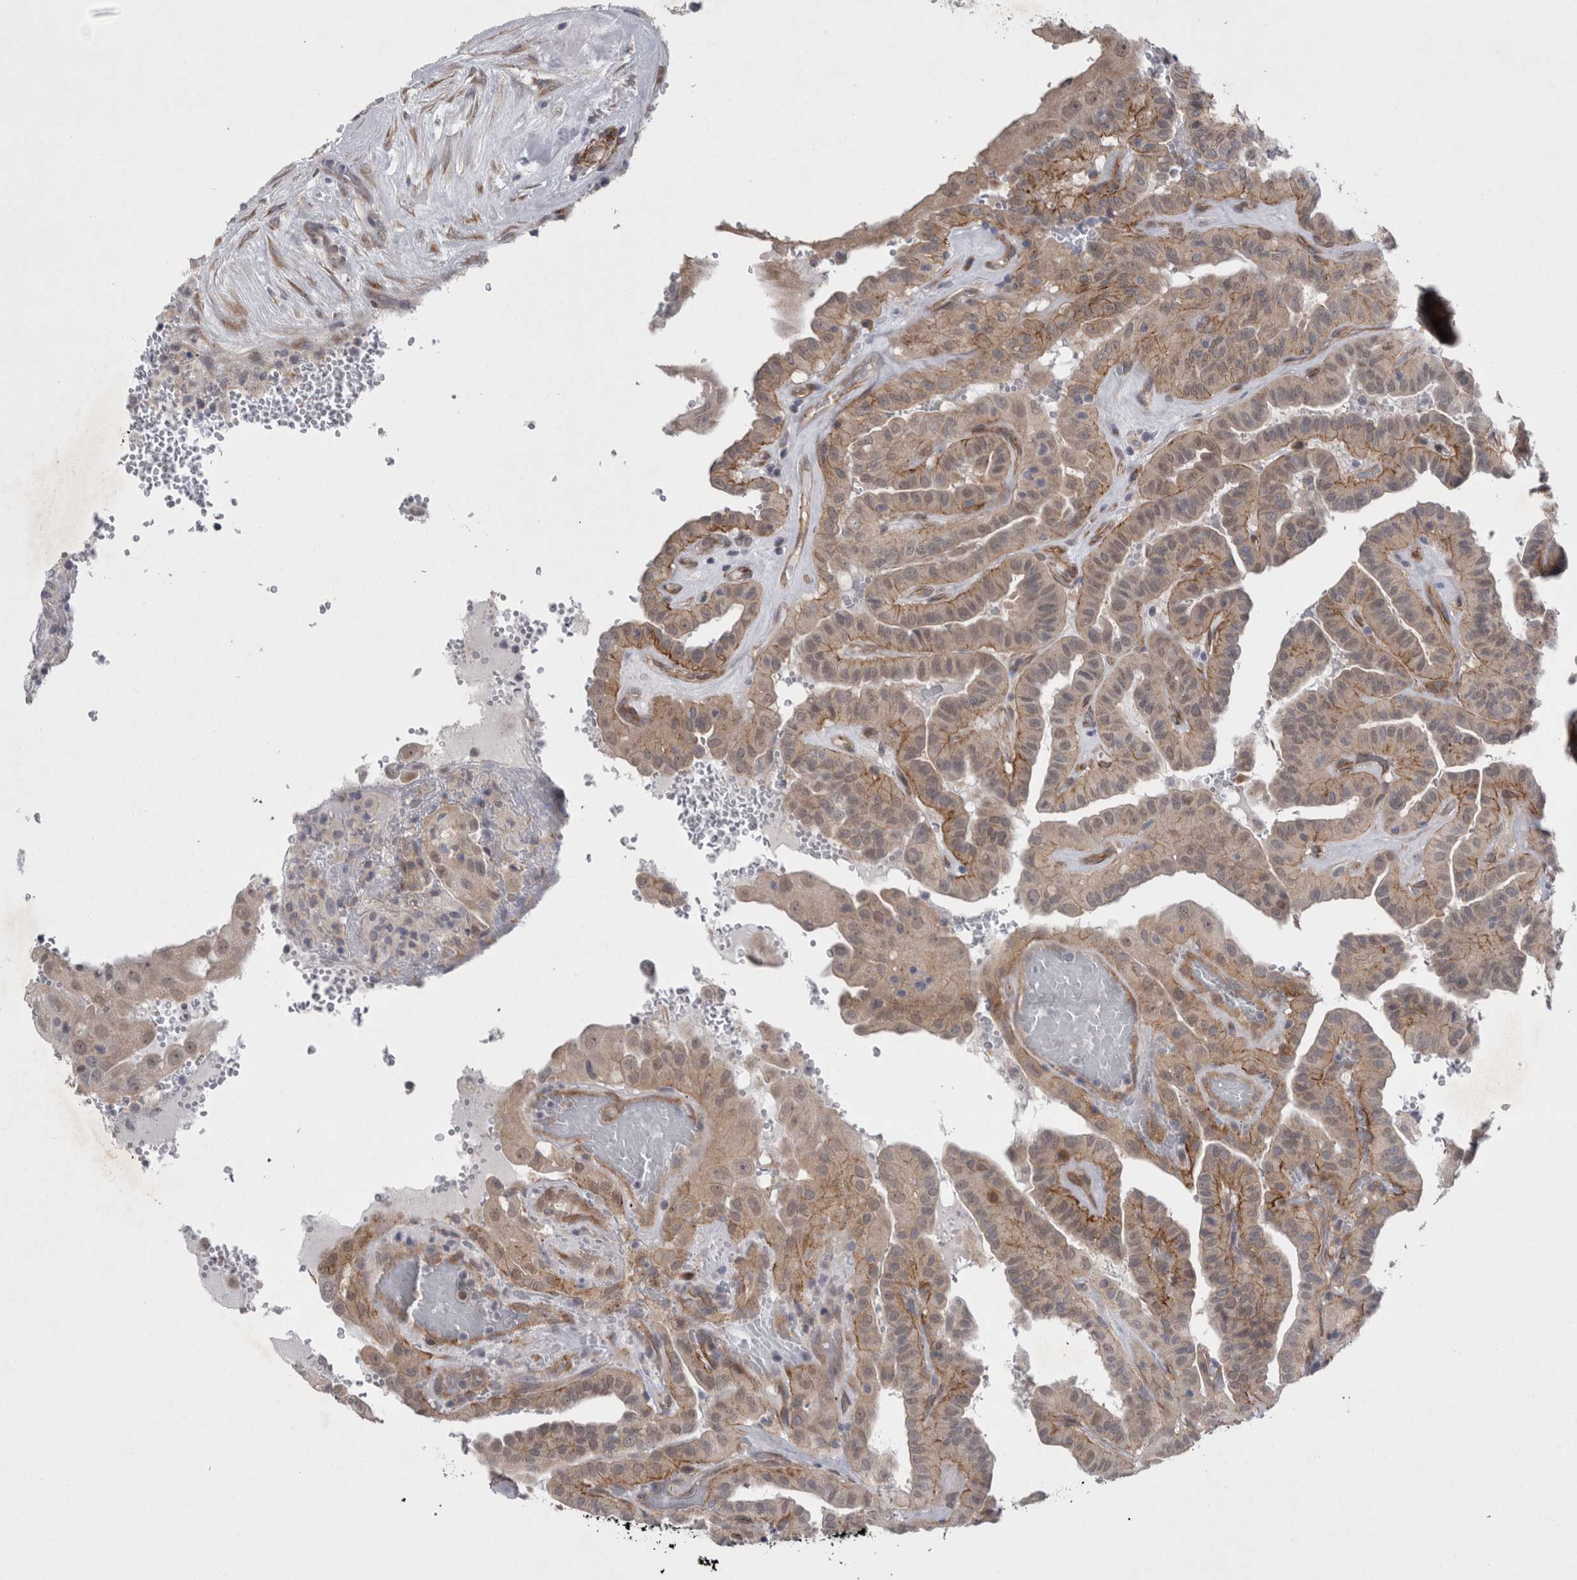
{"staining": {"intensity": "moderate", "quantity": "25%-75%", "location": "cytoplasmic/membranous"}, "tissue": "thyroid cancer", "cell_type": "Tumor cells", "image_type": "cancer", "snomed": [{"axis": "morphology", "description": "Papillary adenocarcinoma, NOS"}, {"axis": "topography", "description": "Thyroid gland"}], "caption": "This histopathology image displays thyroid papillary adenocarcinoma stained with IHC to label a protein in brown. The cytoplasmic/membranous of tumor cells show moderate positivity for the protein. Nuclei are counter-stained blue.", "gene": "DDX6", "patient": {"sex": "male", "age": 77}}